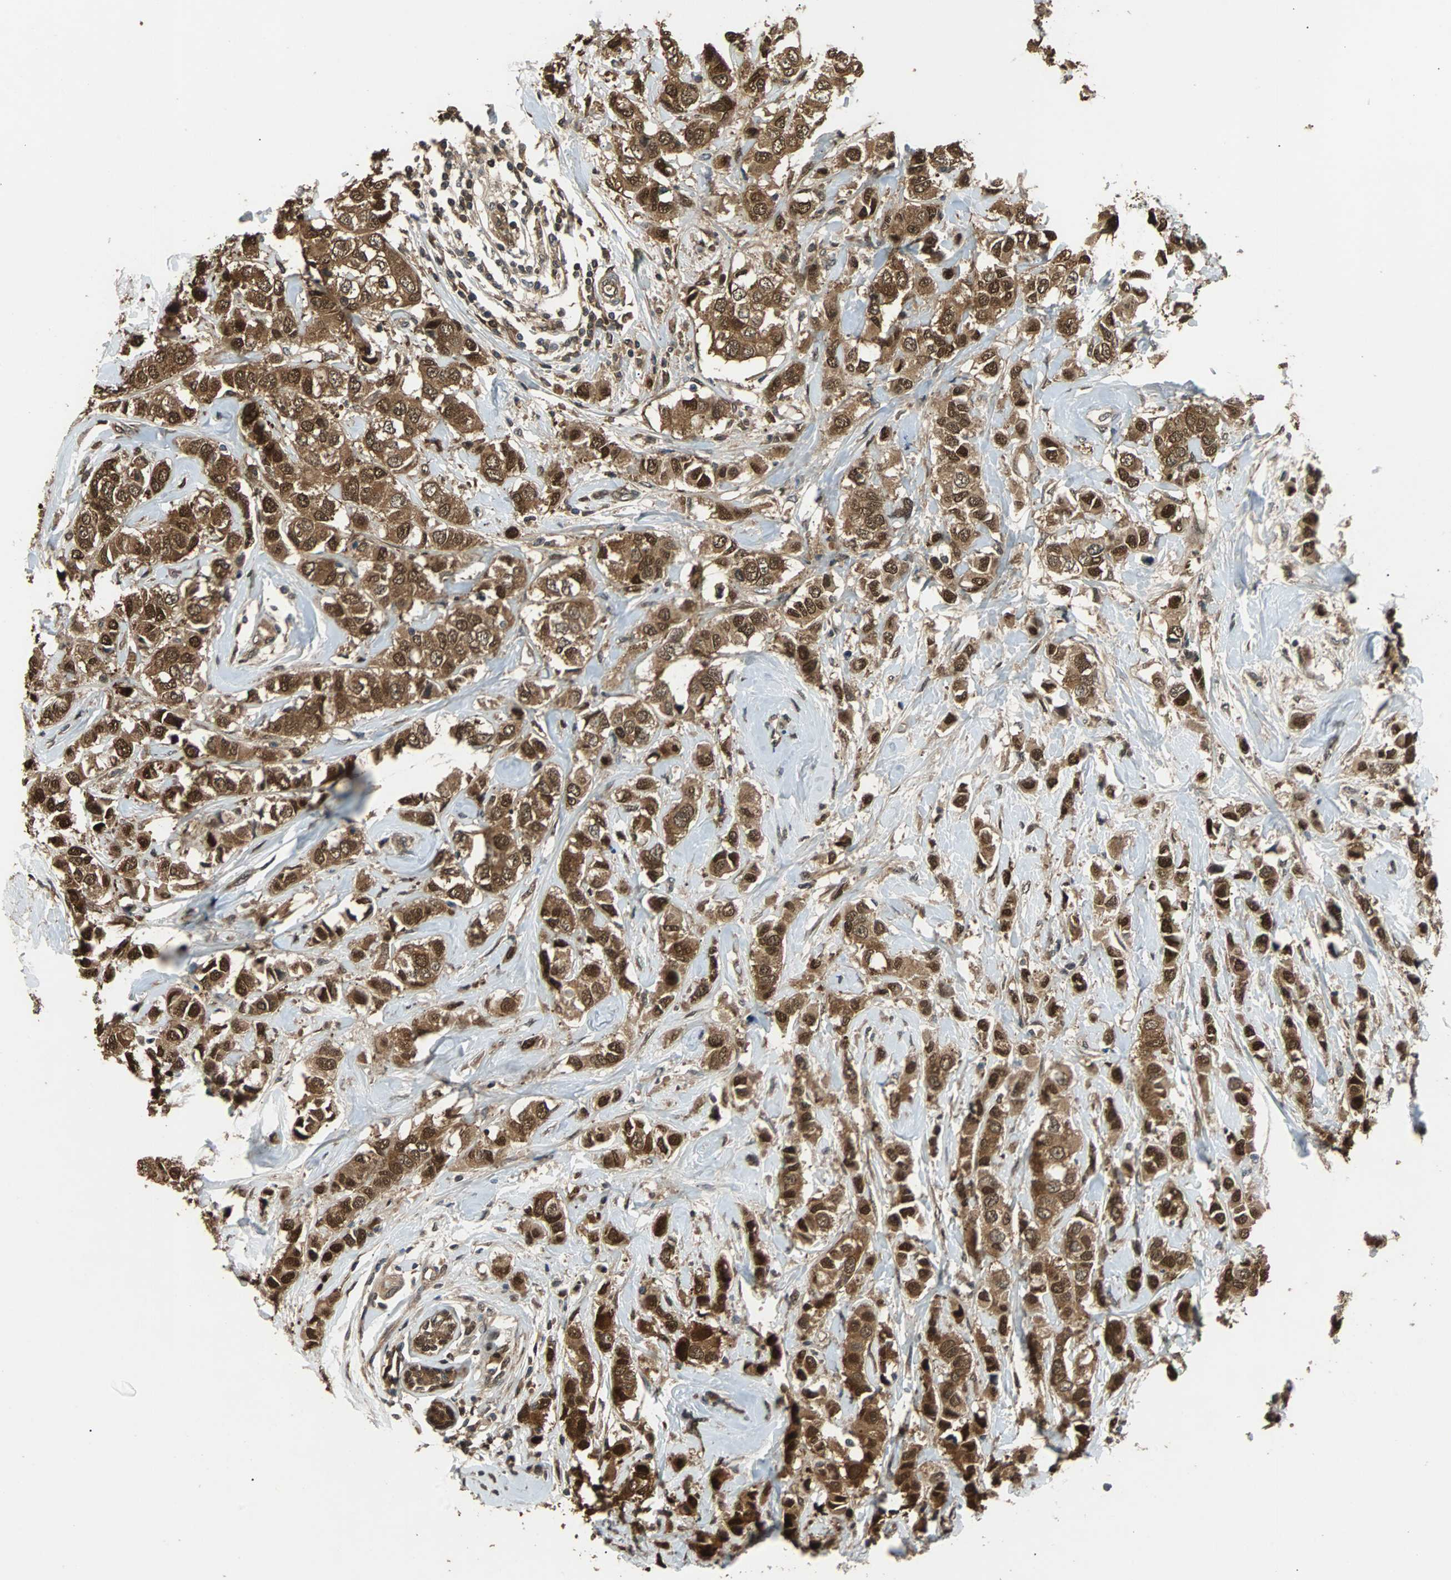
{"staining": {"intensity": "strong", "quantity": ">75%", "location": "cytoplasmic/membranous,nuclear"}, "tissue": "breast cancer", "cell_type": "Tumor cells", "image_type": "cancer", "snomed": [{"axis": "morphology", "description": "Duct carcinoma"}, {"axis": "topography", "description": "Breast"}], "caption": "High-power microscopy captured an immunohistochemistry photomicrograph of breast cancer, revealing strong cytoplasmic/membranous and nuclear positivity in approximately >75% of tumor cells.", "gene": "PRDX6", "patient": {"sex": "female", "age": 50}}